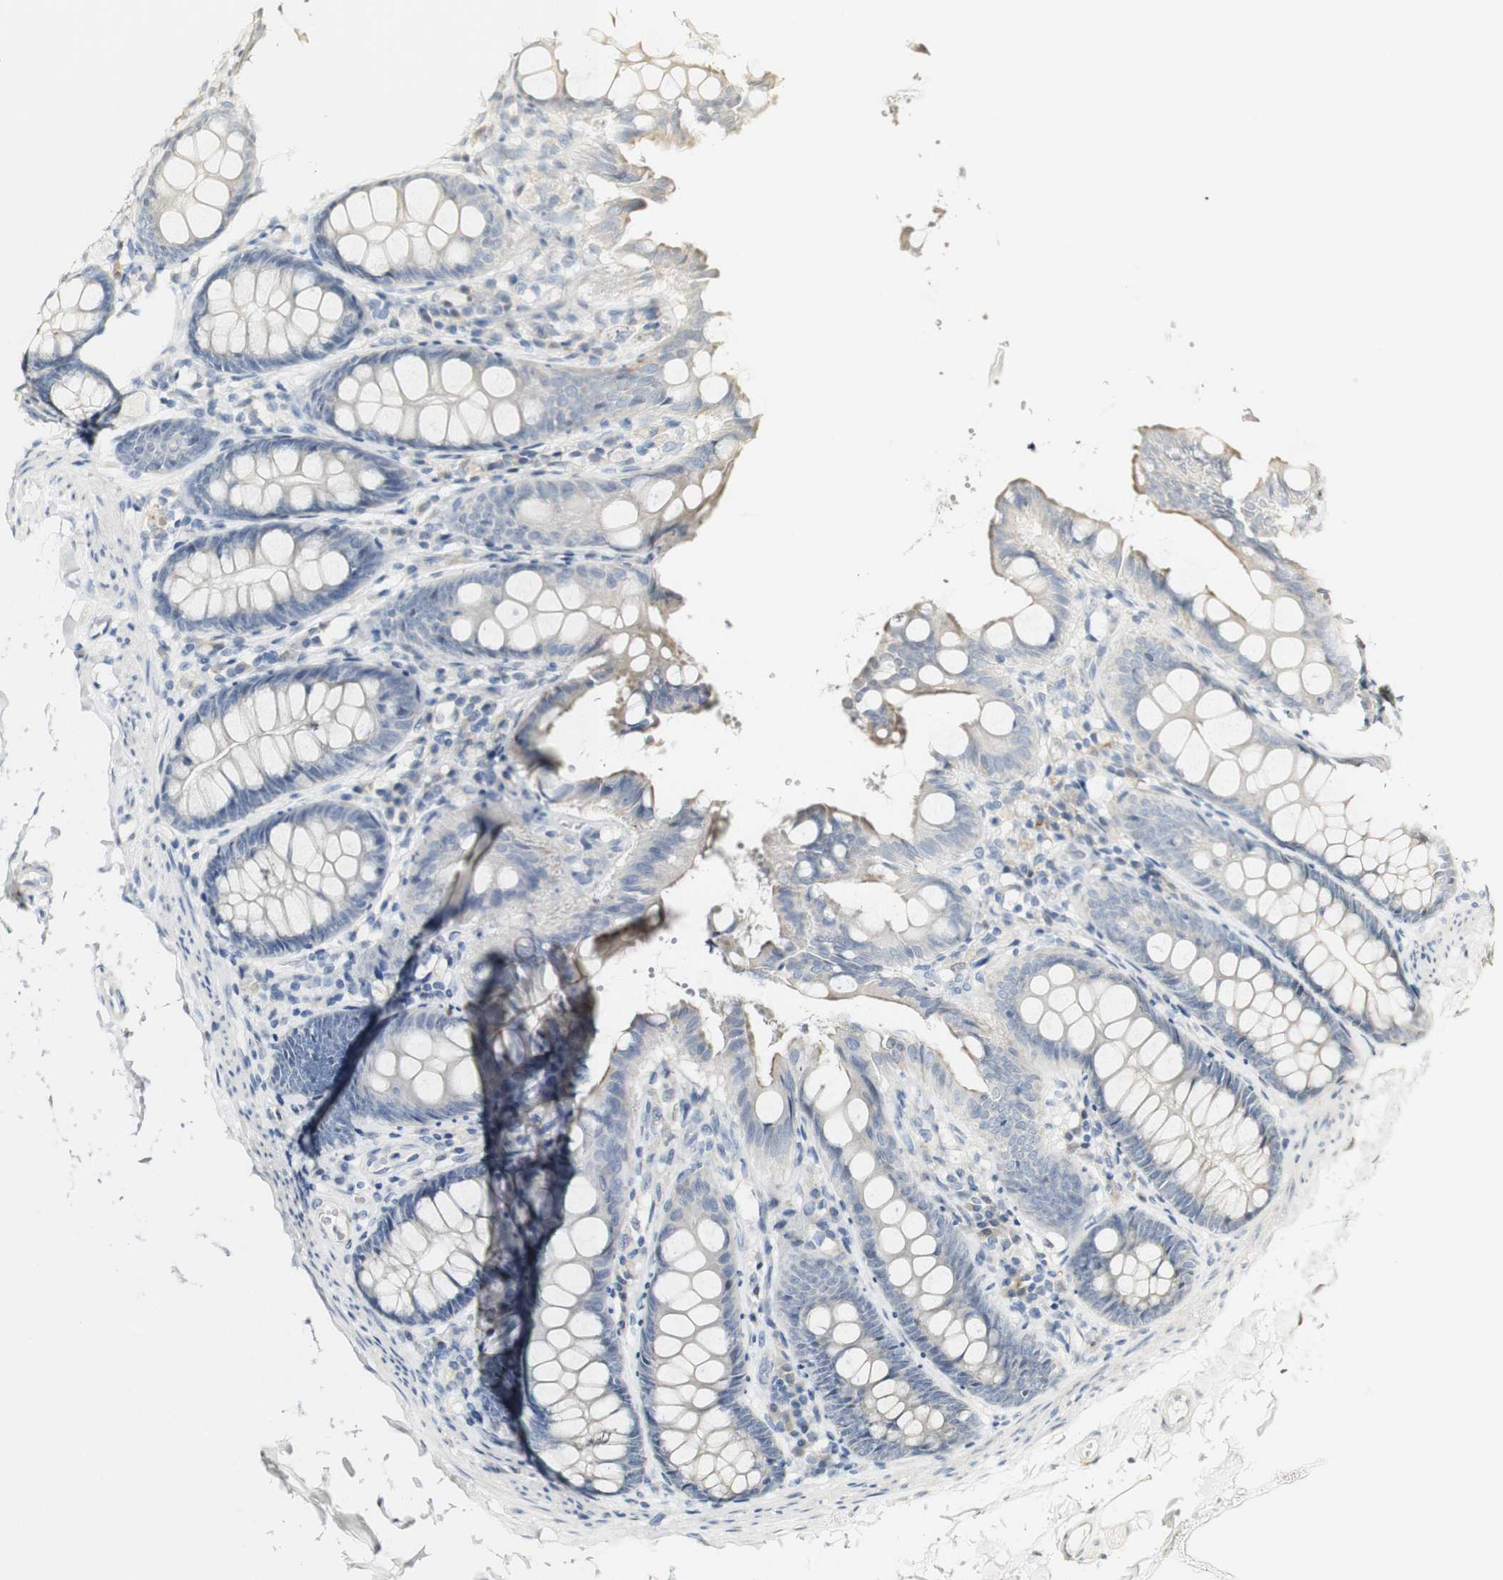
{"staining": {"intensity": "negative", "quantity": "none", "location": "none"}, "tissue": "colon", "cell_type": "Endothelial cells", "image_type": "normal", "snomed": [{"axis": "morphology", "description": "Normal tissue, NOS"}, {"axis": "topography", "description": "Colon"}], "caption": "Immunohistochemistry (IHC) of normal colon demonstrates no positivity in endothelial cells.", "gene": "FMO3", "patient": {"sex": "female", "age": 61}}